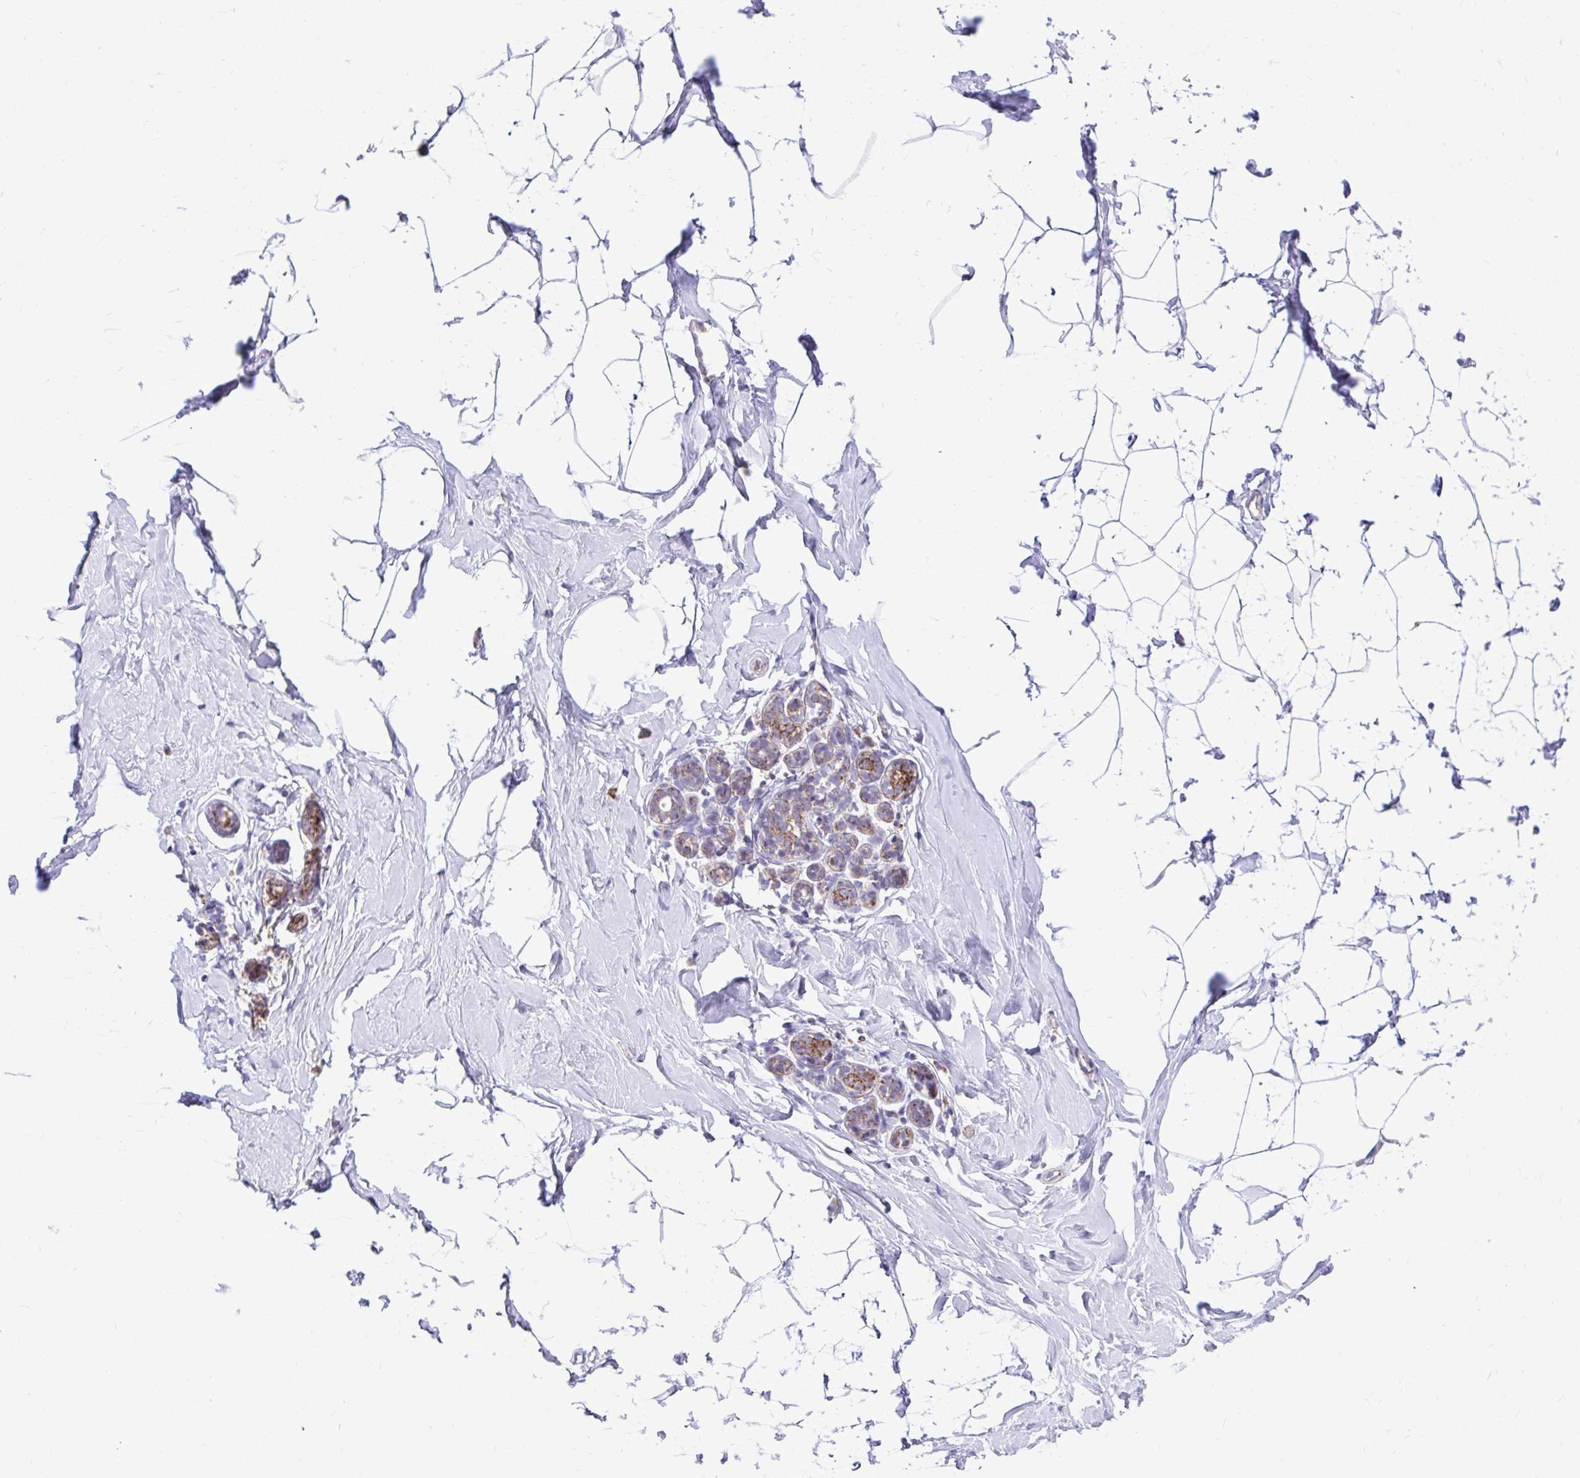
{"staining": {"intensity": "negative", "quantity": "none", "location": "none"}, "tissue": "breast", "cell_type": "Adipocytes", "image_type": "normal", "snomed": [{"axis": "morphology", "description": "Normal tissue, NOS"}, {"axis": "topography", "description": "Breast"}], "caption": "A micrograph of human breast is negative for staining in adipocytes. The staining was performed using DAB (3,3'-diaminobenzidine) to visualize the protein expression in brown, while the nuclei were stained in blue with hematoxylin (Magnification: 20x).", "gene": "LINGO4", "patient": {"sex": "female", "age": 32}}